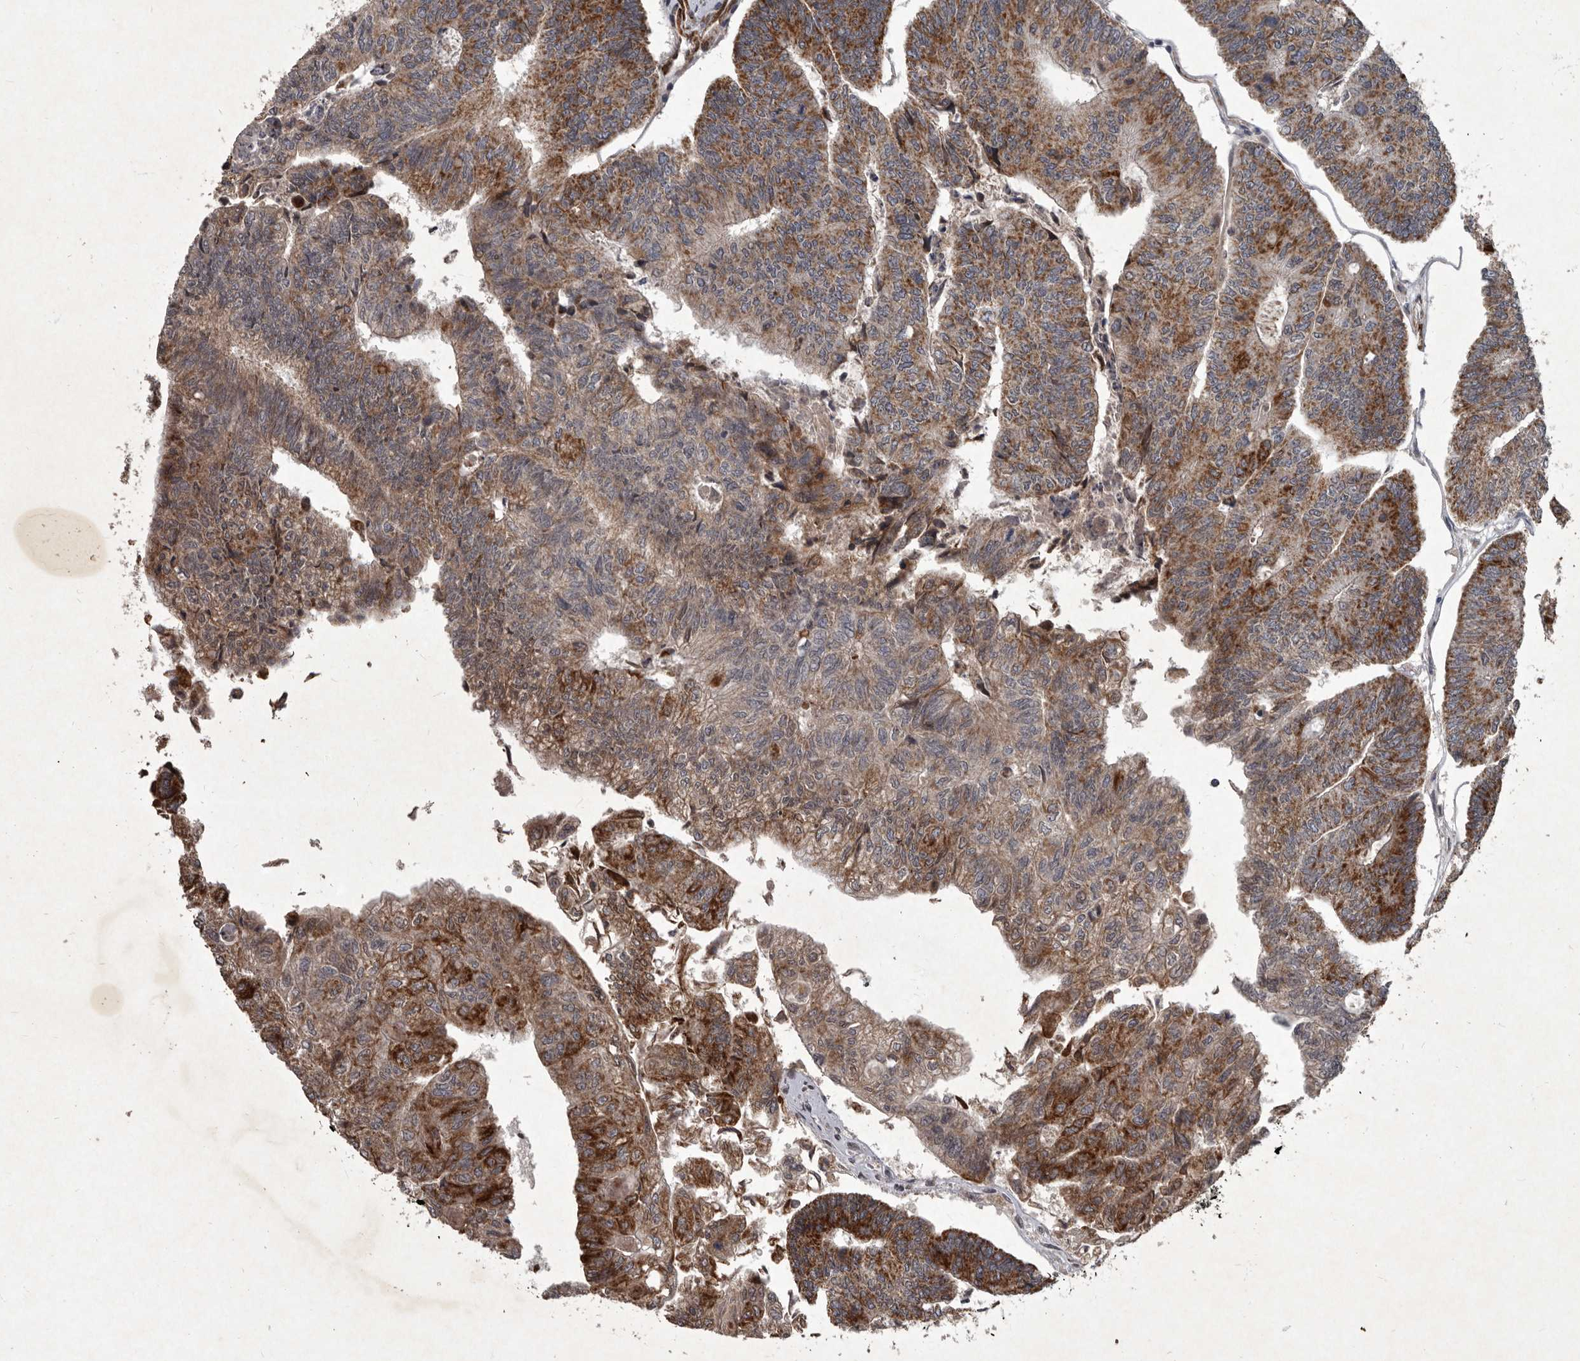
{"staining": {"intensity": "moderate", "quantity": ">75%", "location": "cytoplasmic/membranous"}, "tissue": "colorectal cancer", "cell_type": "Tumor cells", "image_type": "cancer", "snomed": [{"axis": "morphology", "description": "Adenocarcinoma, NOS"}, {"axis": "topography", "description": "Colon"}], "caption": "Immunohistochemistry photomicrograph of neoplastic tissue: colorectal cancer (adenocarcinoma) stained using IHC reveals medium levels of moderate protein expression localized specifically in the cytoplasmic/membranous of tumor cells, appearing as a cytoplasmic/membranous brown color.", "gene": "MRPS15", "patient": {"sex": "female", "age": 67}}